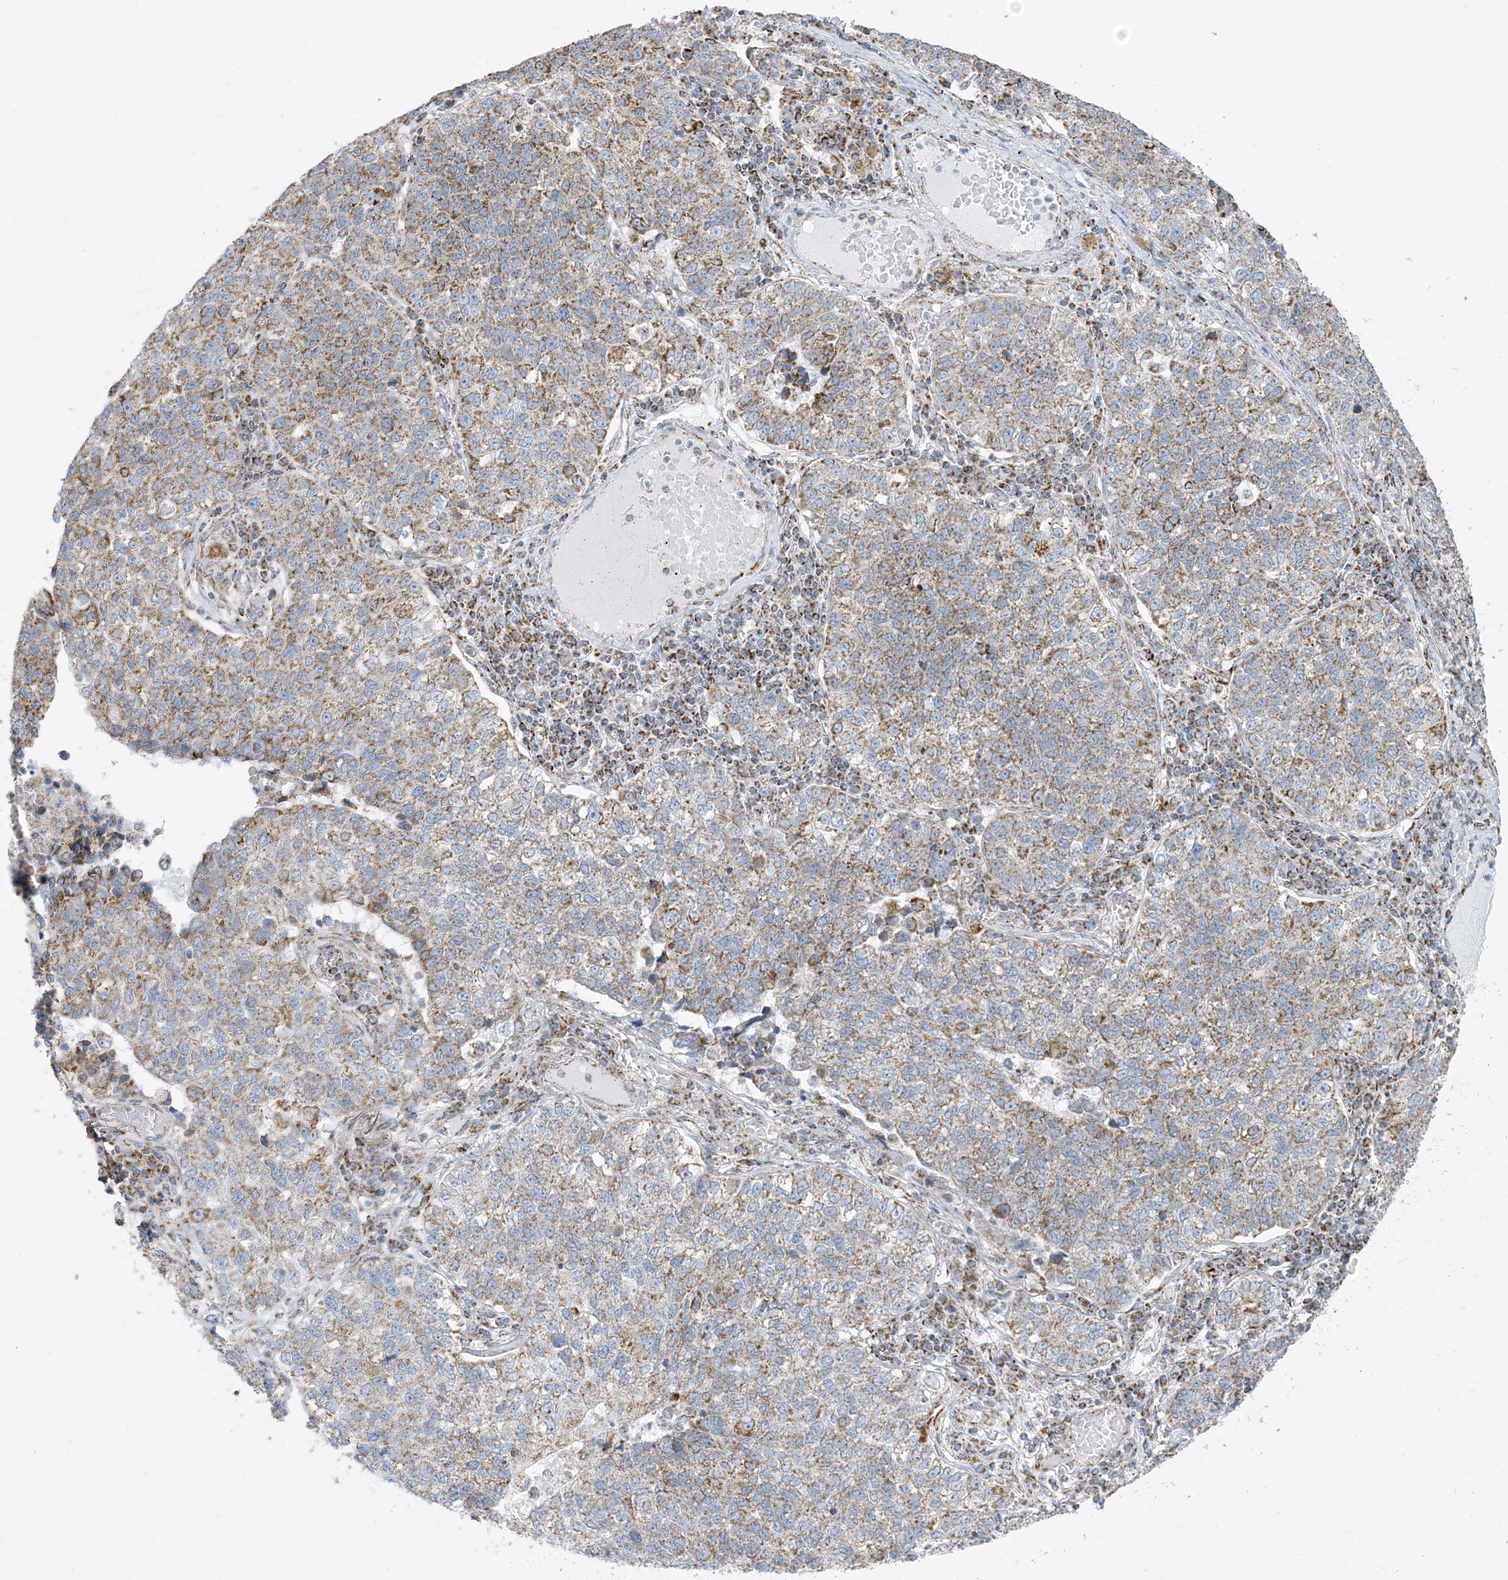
{"staining": {"intensity": "moderate", "quantity": ">75%", "location": "cytoplasmic/membranous"}, "tissue": "lung cancer", "cell_type": "Tumor cells", "image_type": "cancer", "snomed": [{"axis": "morphology", "description": "Adenocarcinoma, NOS"}, {"axis": "topography", "description": "Lung"}], "caption": "A brown stain labels moderate cytoplasmic/membranous expression of a protein in human lung adenocarcinoma tumor cells. (DAB (3,3'-diaminobenzidine) IHC with brightfield microscopy, high magnification).", "gene": "SAMM50", "patient": {"sex": "male", "age": 49}}